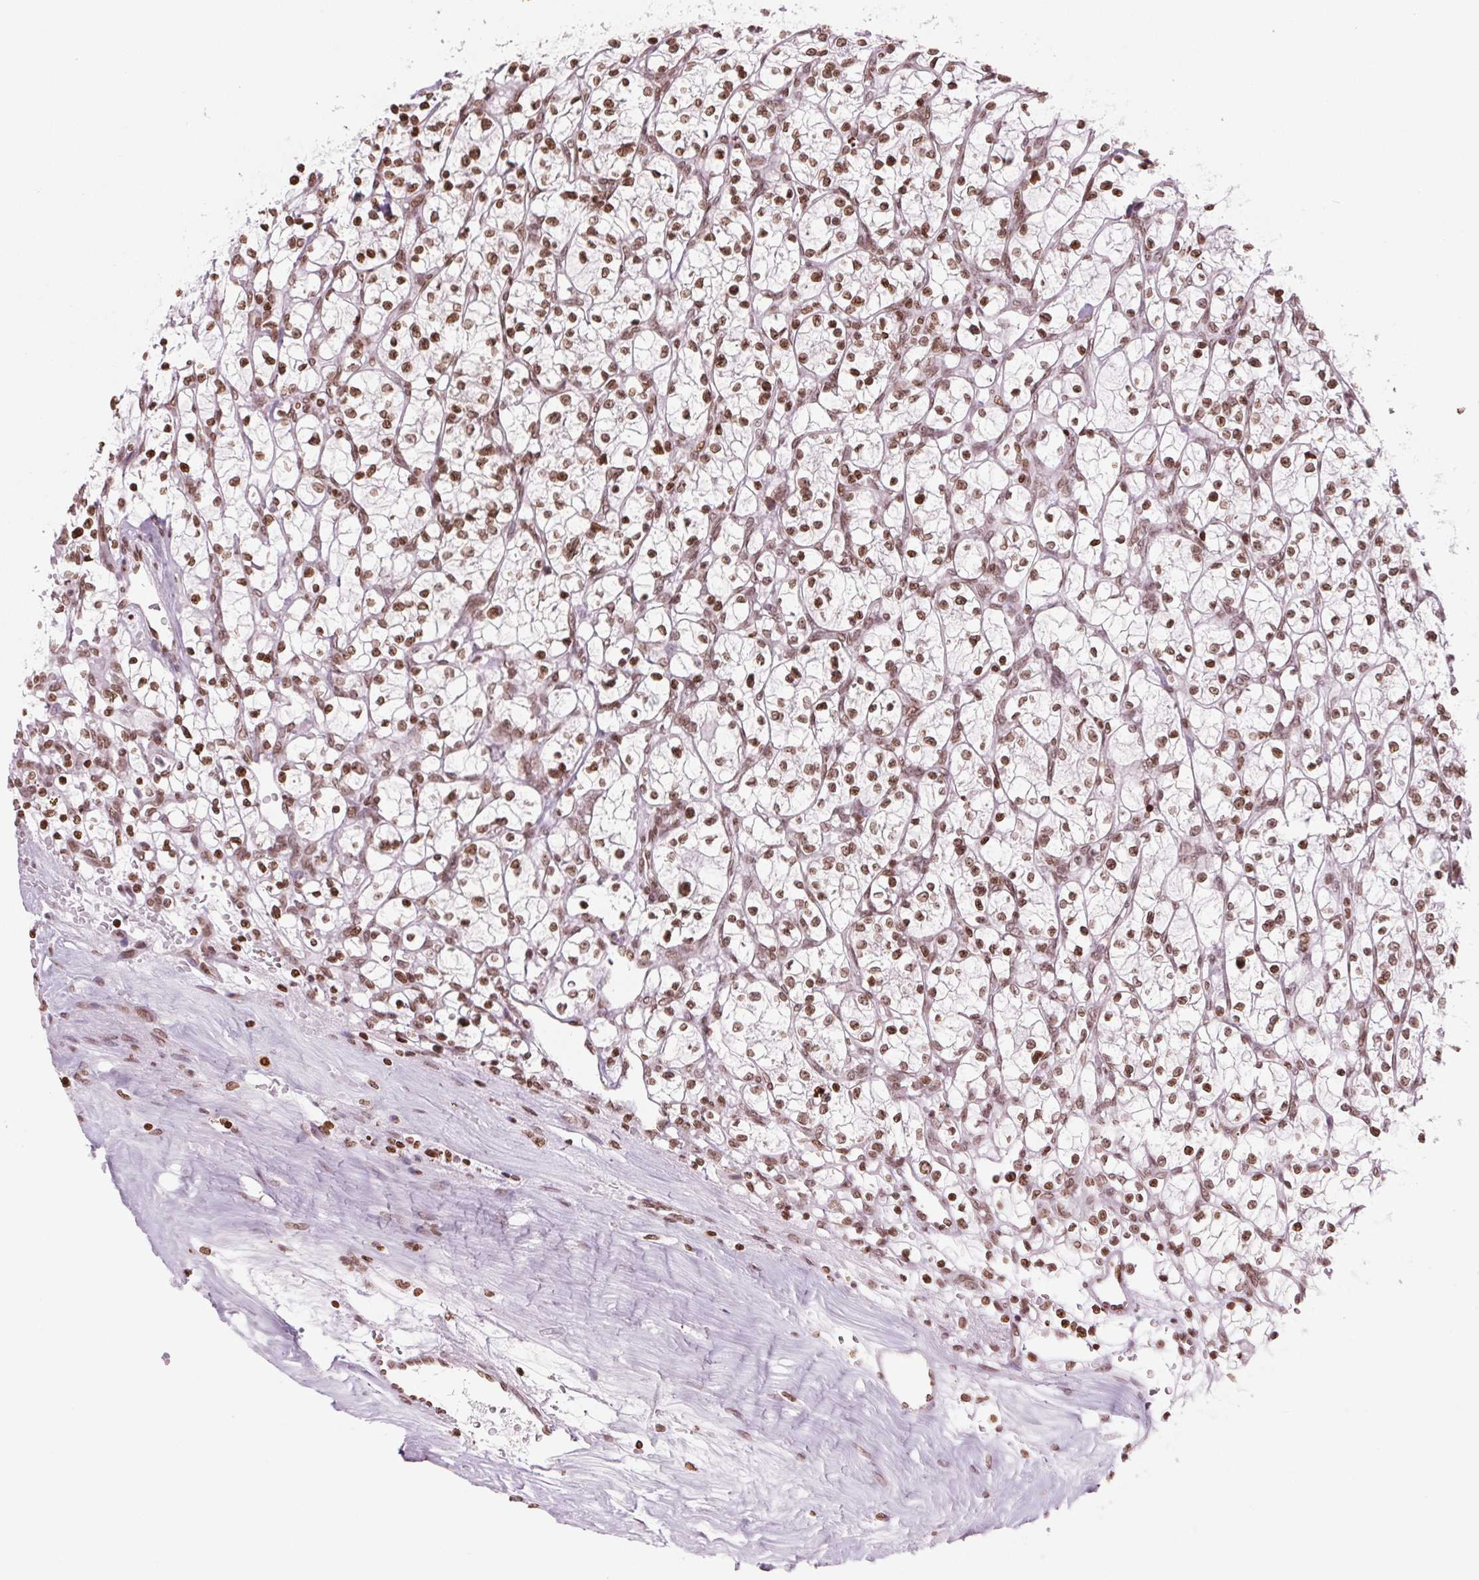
{"staining": {"intensity": "moderate", "quantity": ">75%", "location": "nuclear"}, "tissue": "renal cancer", "cell_type": "Tumor cells", "image_type": "cancer", "snomed": [{"axis": "morphology", "description": "Adenocarcinoma, NOS"}, {"axis": "topography", "description": "Kidney"}], "caption": "Brown immunohistochemical staining in human renal cancer demonstrates moderate nuclear positivity in about >75% of tumor cells.", "gene": "SMIM12", "patient": {"sex": "female", "age": 64}}